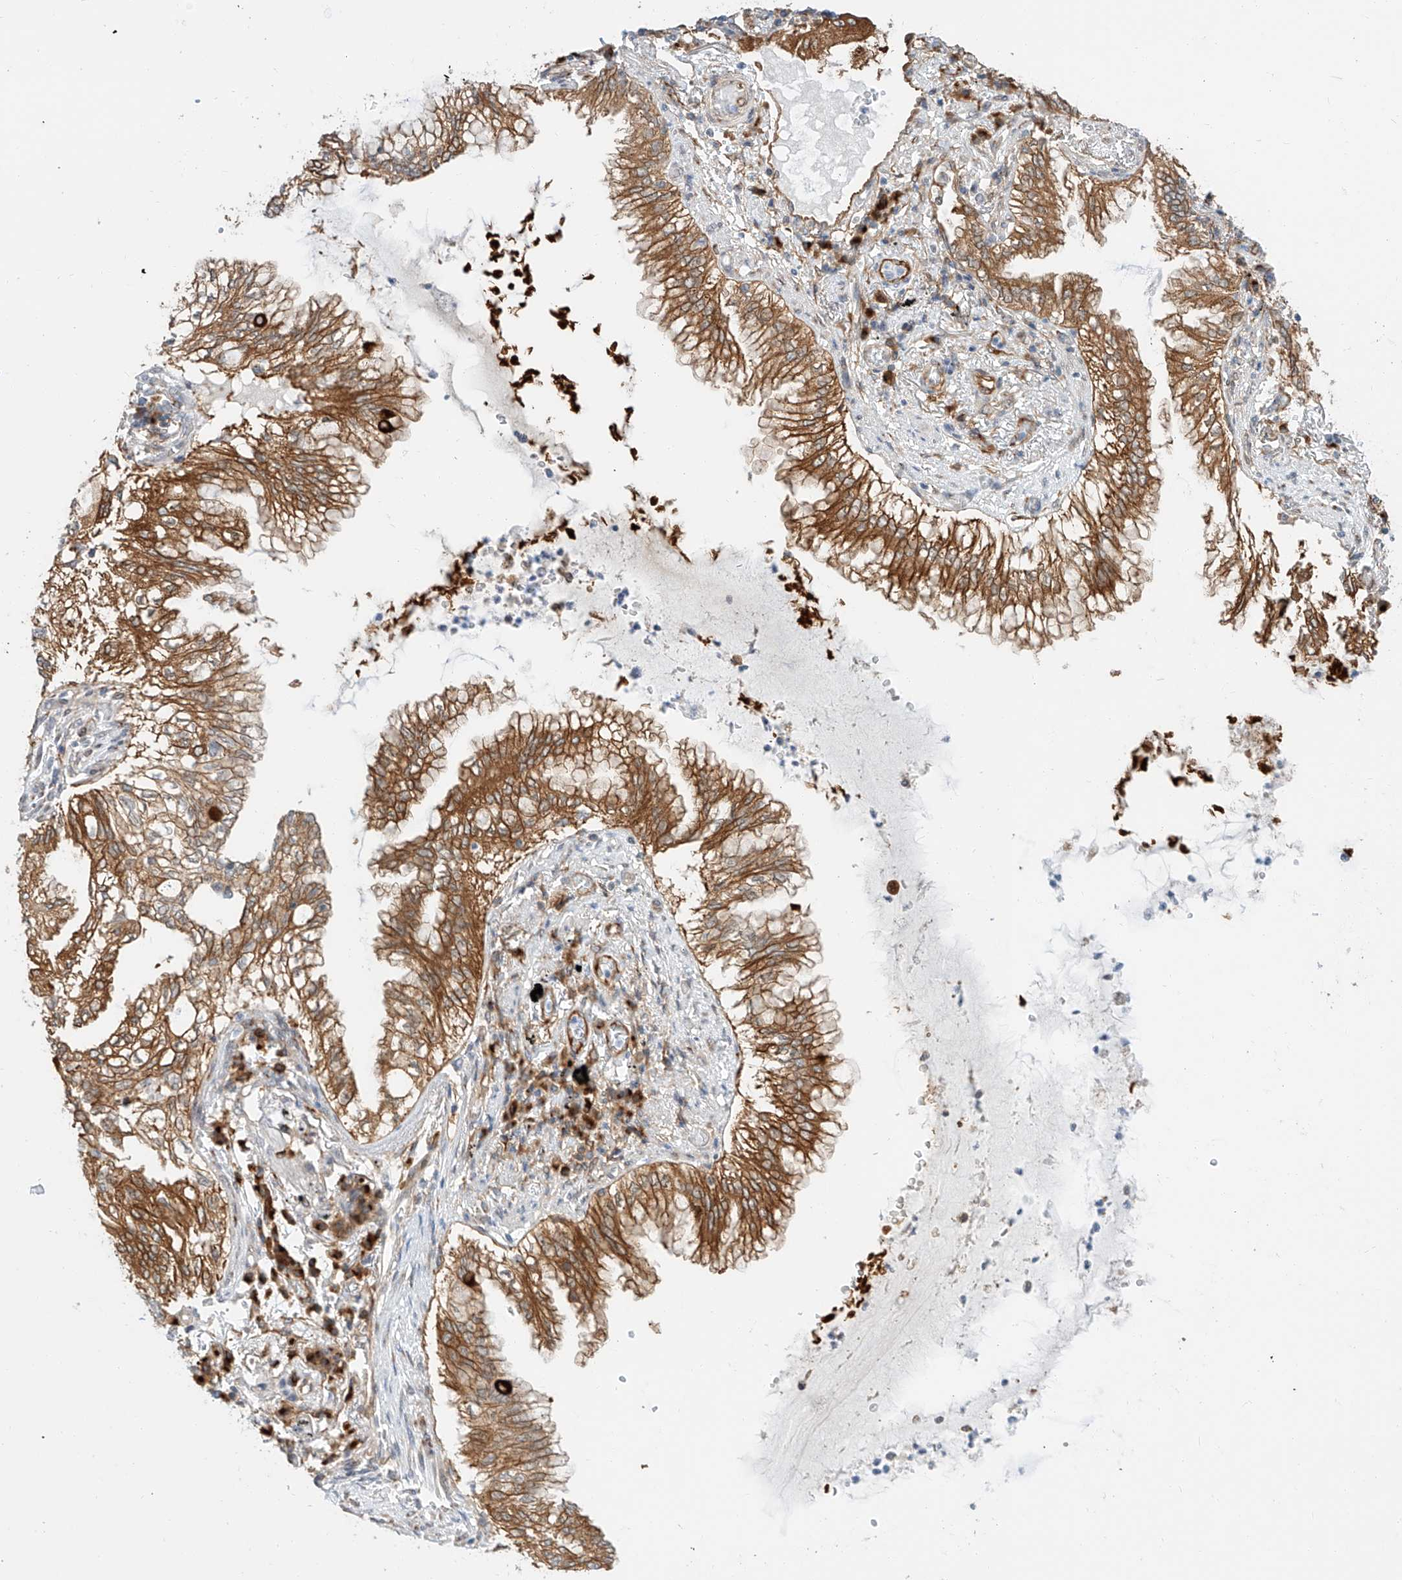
{"staining": {"intensity": "moderate", "quantity": ">75%", "location": "cytoplasmic/membranous"}, "tissue": "lung cancer", "cell_type": "Tumor cells", "image_type": "cancer", "snomed": [{"axis": "morphology", "description": "Adenocarcinoma, NOS"}, {"axis": "topography", "description": "Lung"}], "caption": "IHC (DAB (3,3'-diaminobenzidine)) staining of adenocarcinoma (lung) demonstrates moderate cytoplasmic/membranous protein staining in approximately >75% of tumor cells.", "gene": "CARMIL1", "patient": {"sex": "female", "age": 70}}